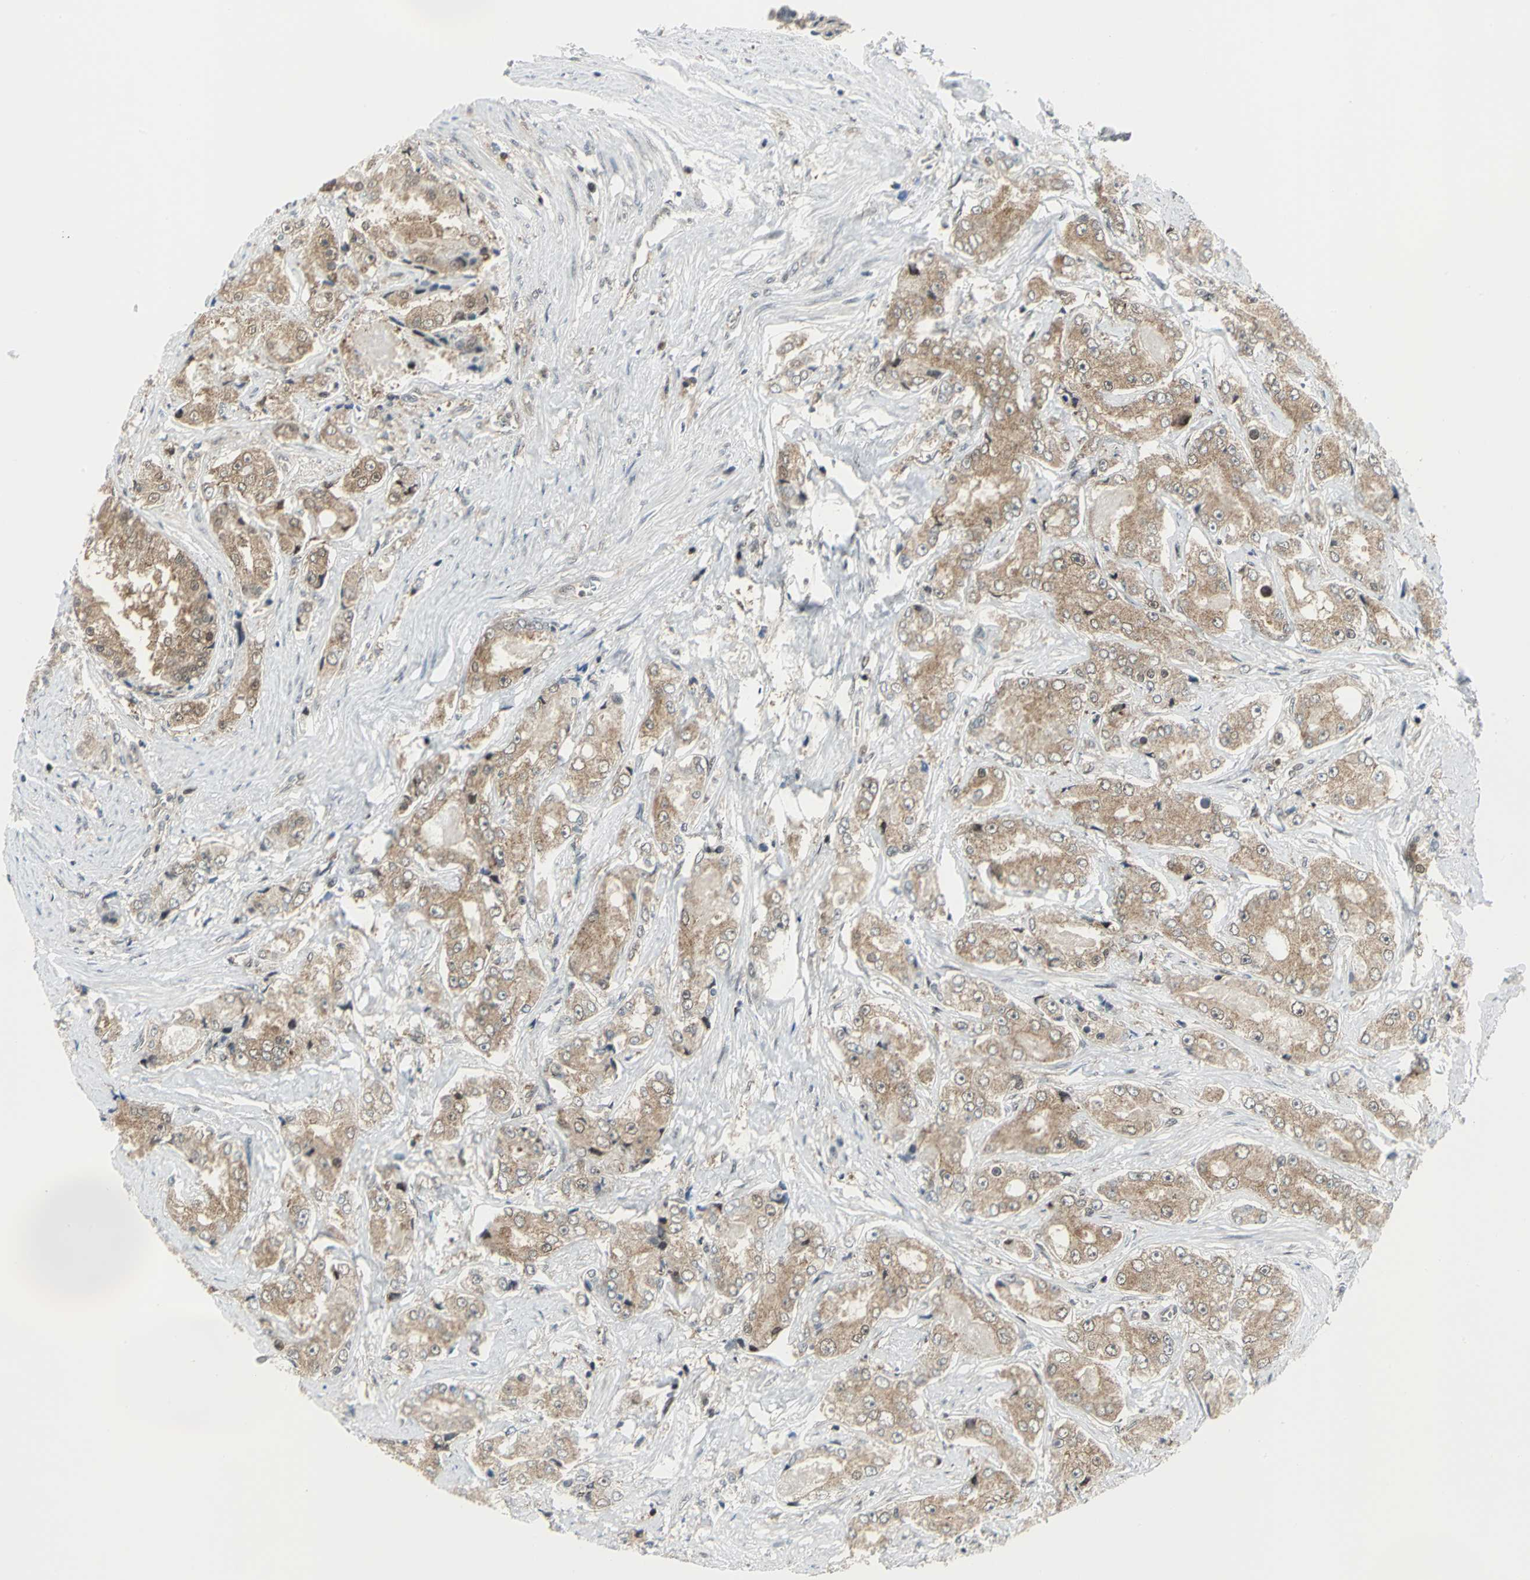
{"staining": {"intensity": "moderate", "quantity": ">75%", "location": "cytoplasmic/membranous"}, "tissue": "prostate cancer", "cell_type": "Tumor cells", "image_type": "cancer", "snomed": [{"axis": "morphology", "description": "Adenocarcinoma, High grade"}, {"axis": "topography", "description": "Prostate"}], "caption": "Protein analysis of prostate high-grade adenocarcinoma tissue exhibits moderate cytoplasmic/membranous staining in approximately >75% of tumor cells.", "gene": "PSMA4", "patient": {"sex": "male", "age": 73}}